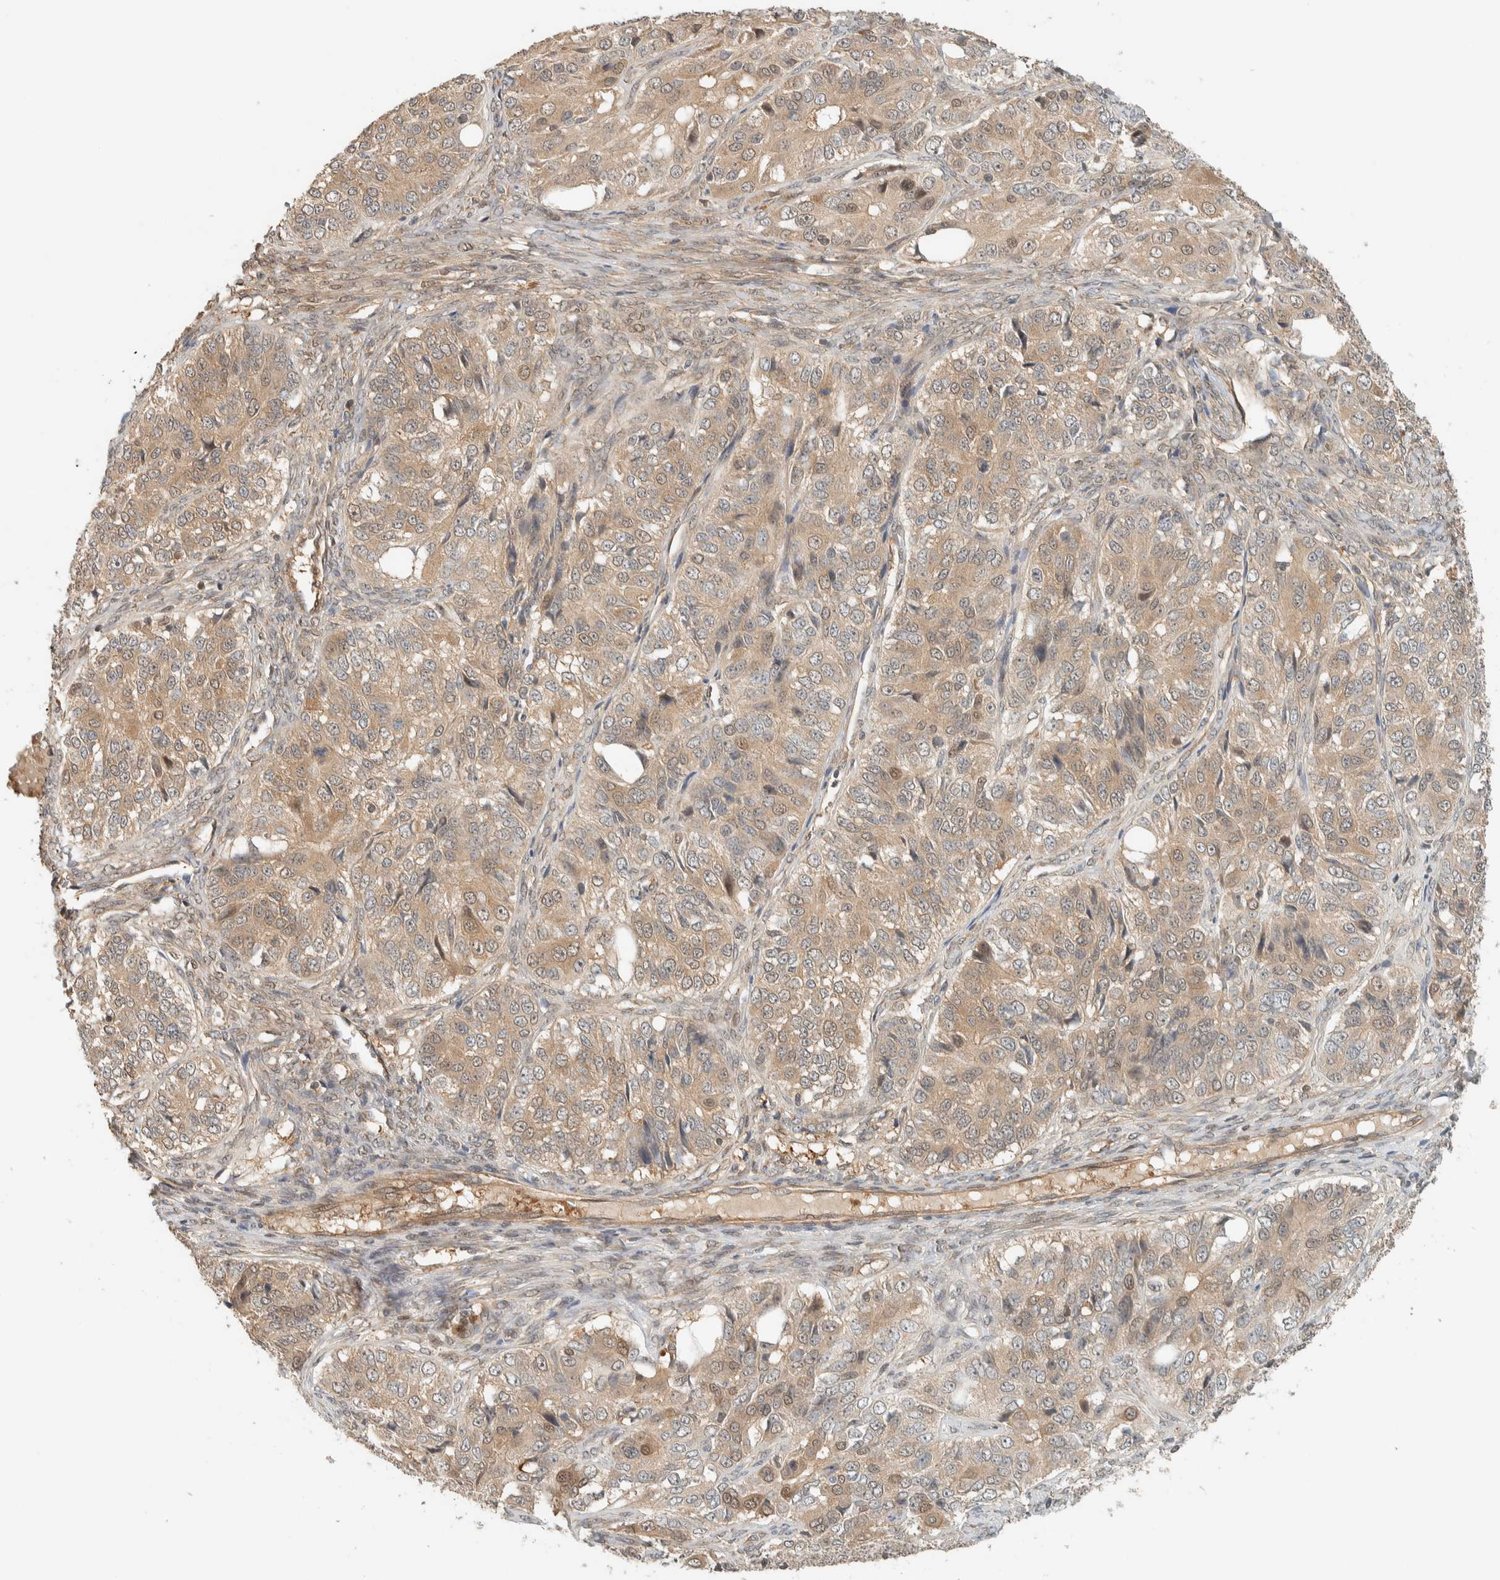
{"staining": {"intensity": "weak", "quantity": ">75%", "location": "cytoplasmic/membranous"}, "tissue": "ovarian cancer", "cell_type": "Tumor cells", "image_type": "cancer", "snomed": [{"axis": "morphology", "description": "Carcinoma, endometroid"}, {"axis": "topography", "description": "Ovary"}], "caption": "An IHC micrograph of tumor tissue is shown. Protein staining in brown highlights weak cytoplasmic/membranous positivity in ovarian cancer (endometroid carcinoma) within tumor cells.", "gene": "ADSS2", "patient": {"sex": "female", "age": 51}}